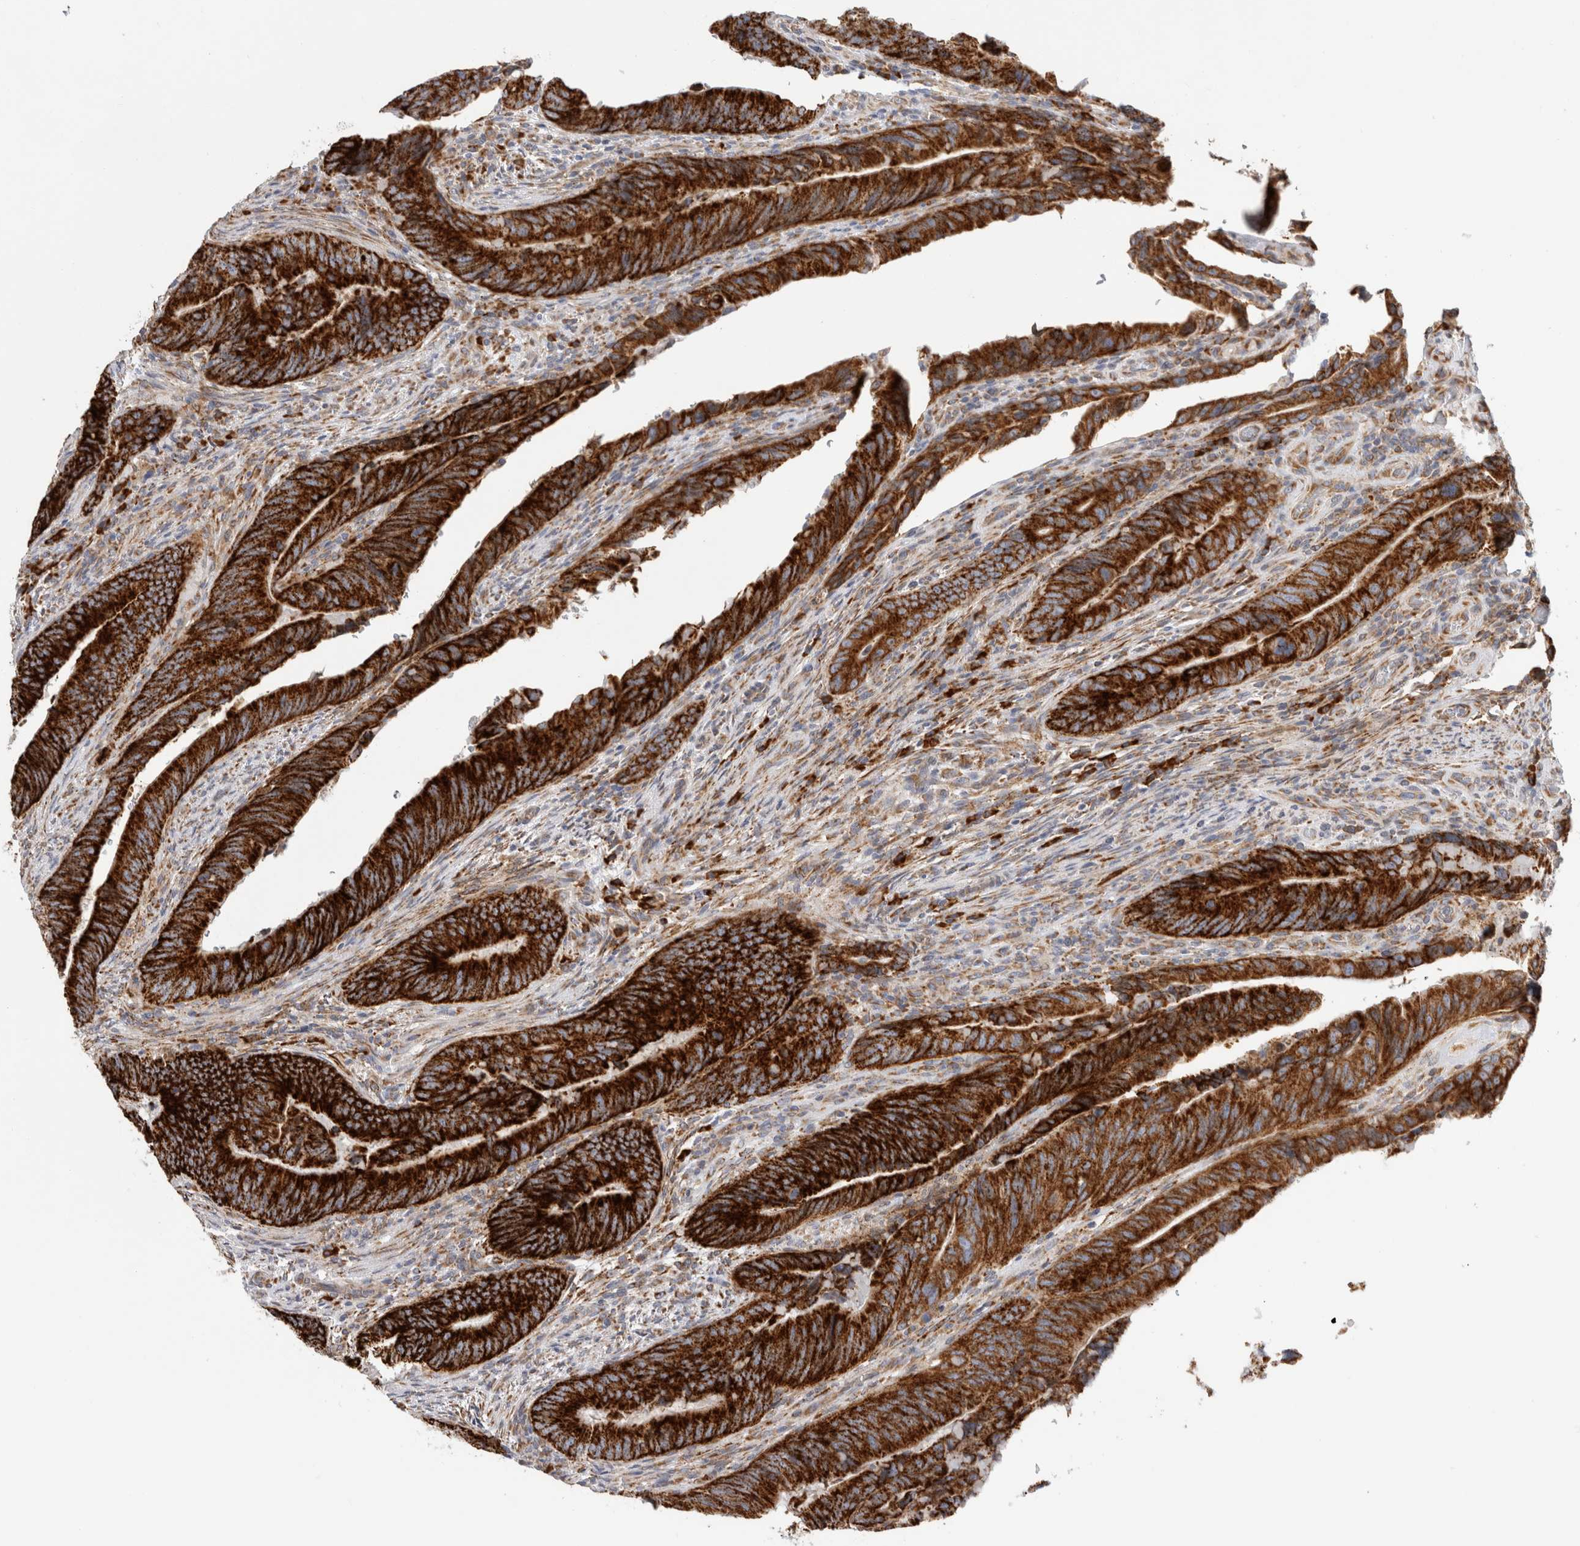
{"staining": {"intensity": "strong", "quantity": ">75%", "location": "cytoplasmic/membranous"}, "tissue": "colorectal cancer", "cell_type": "Tumor cells", "image_type": "cancer", "snomed": [{"axis": "morphology", "description": "Normal tissue, NOS"}, {"axis": "morphology", "description": "Adenocarcinoma, NOS"}, {"axis": "topography", "description": "Colon"}], "caption": "The immunohistochemical stain labels strong cytoplasmic/membranous positivity in tumor cells of colorectal cancer (adenocarcinoma) tissue.", "gene": "RPN2", "patient": {"sex": "male", "age": 56}}